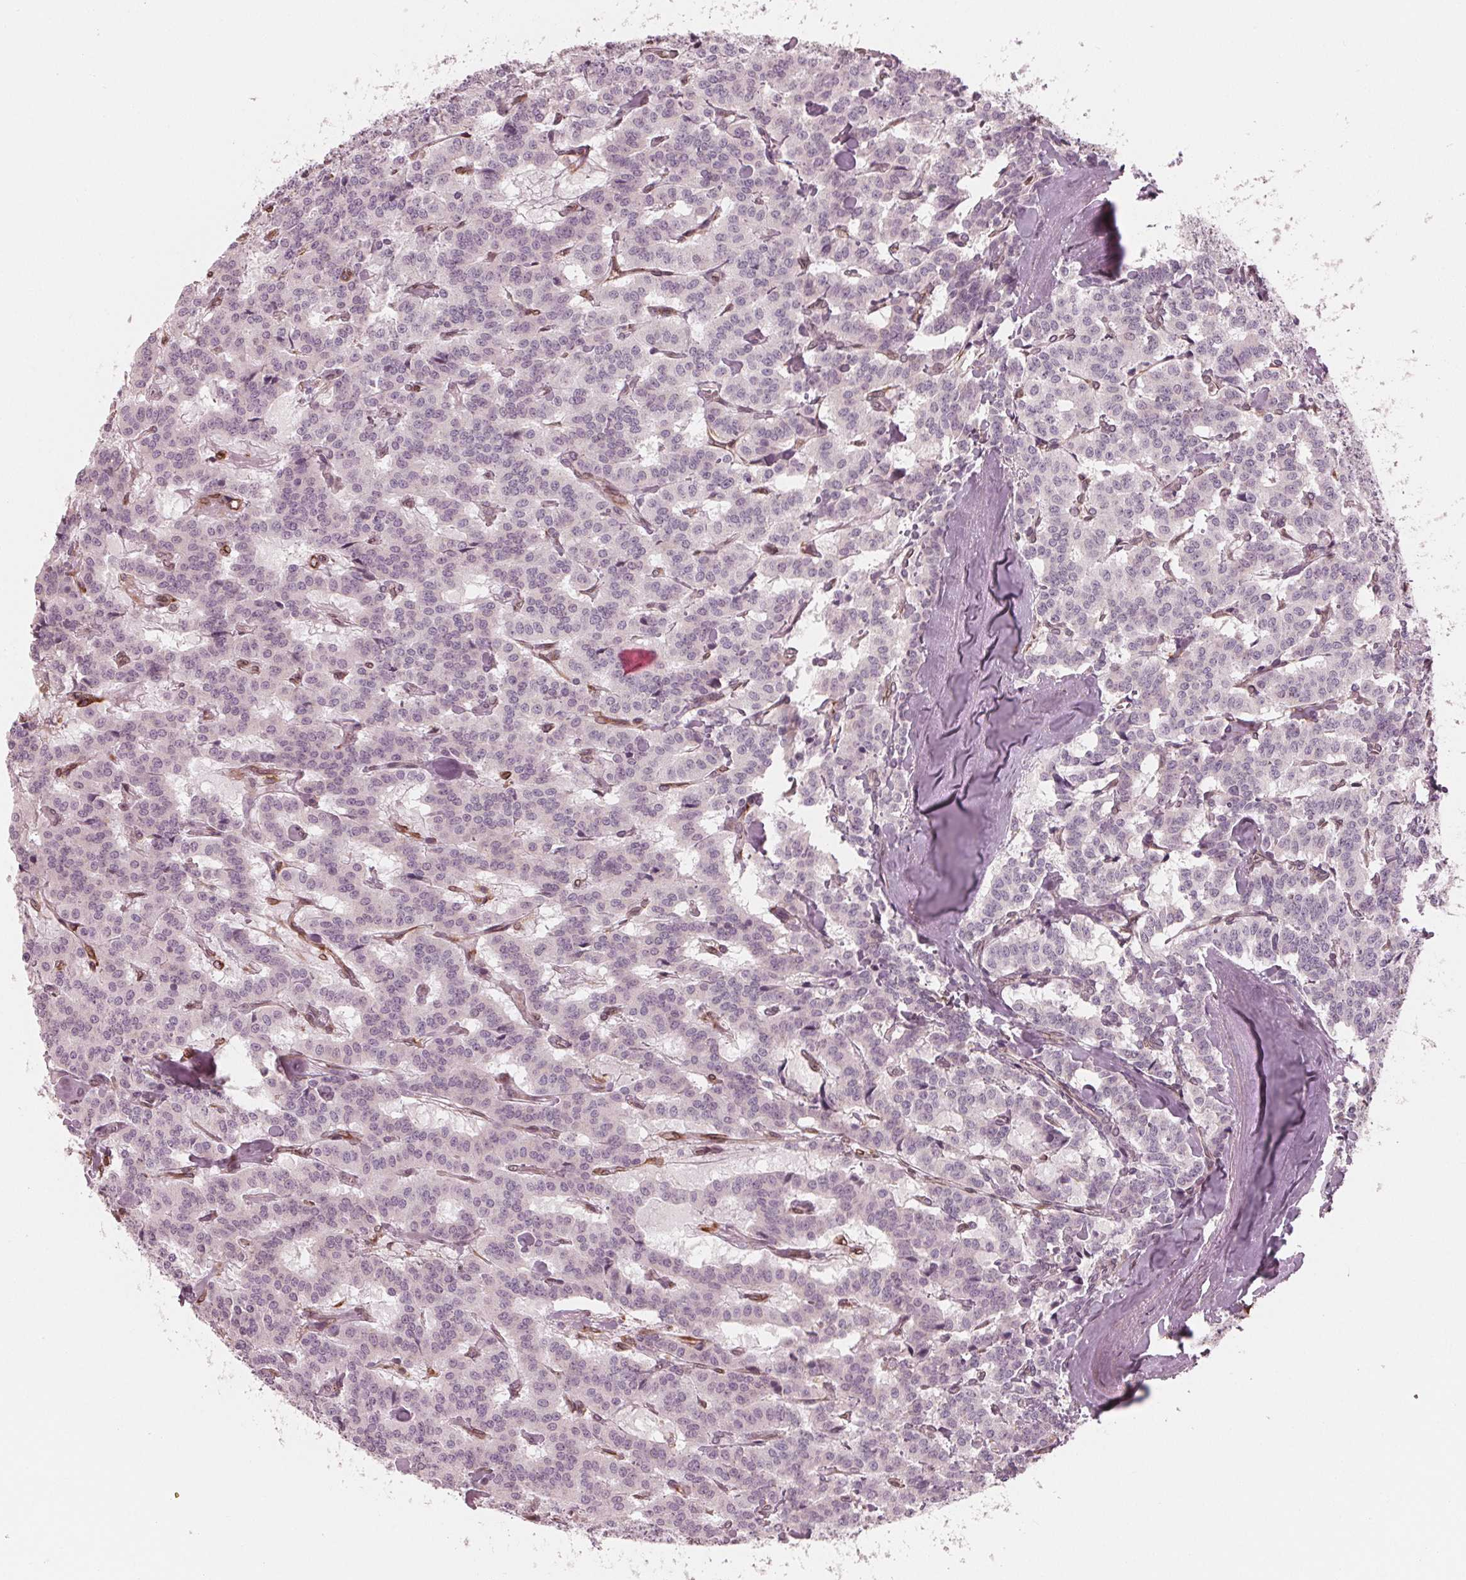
{"staining": {"intensity": "negative", "quantity": "none", "location": "none"}, "tissue": "carcinoid", "cell_type": "Tumor cells", "image_type": "cancer", "snomed": [{"axis": "morphology", "description": "Carcinoid, malignant, NOS"}, {"axis": "topography", "description": "Lung"}], "caption": "Immunohistochemistry (IHC) micrograph of carcinoid stained for a protein (brown), which shows no staining in tumor cells.", "gene": "IKBIP", "patient": {"sex": "female", "age": 46}}